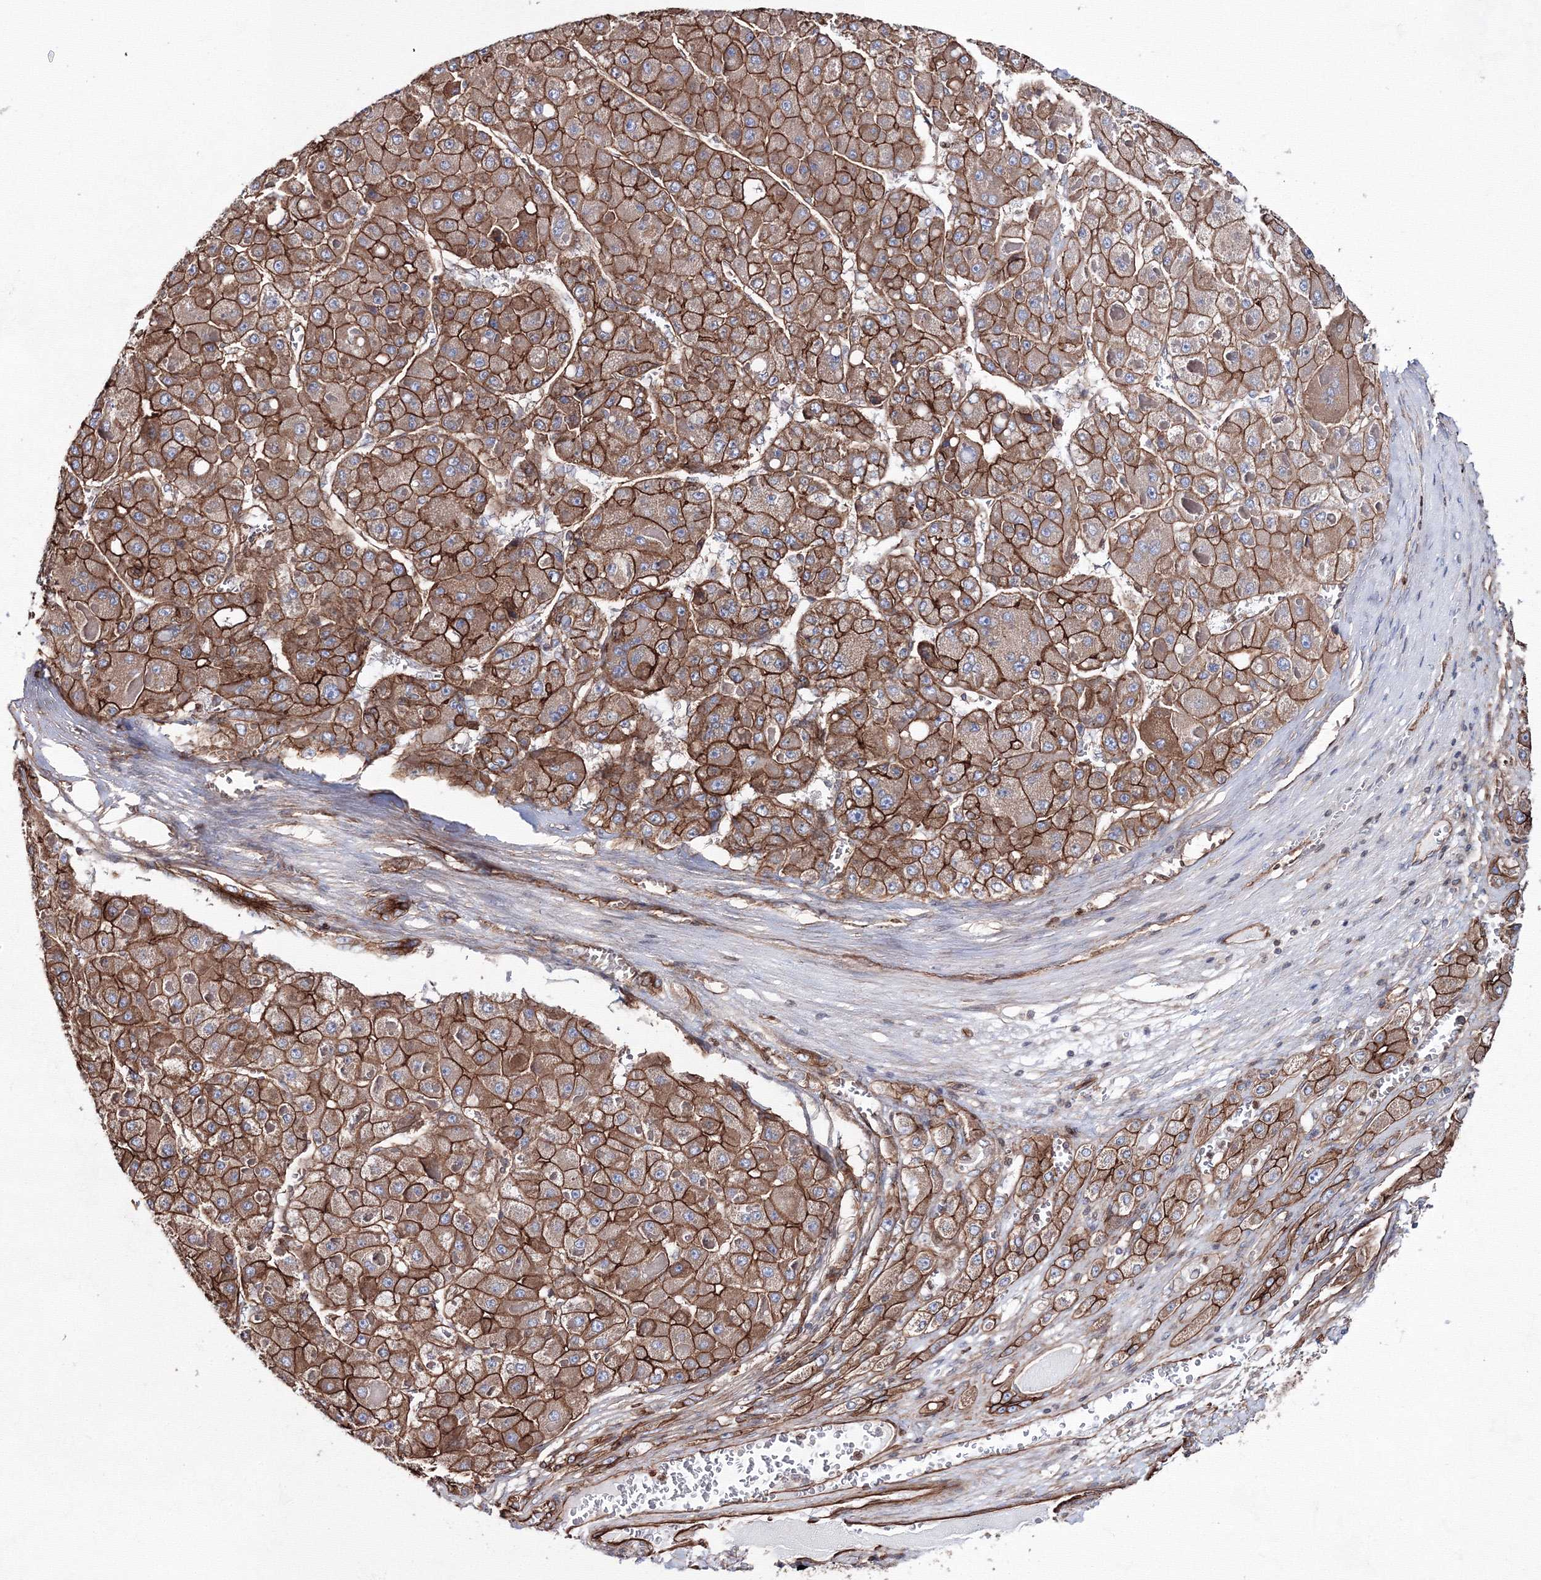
{"staining": {"intensity": "strong", "quantity": ">75%", "location": "cytoplasmic/membranous"}, "tissue": "liver cancer", "cell_type": "Tumor cells", "image_type": "cancer", "snomed": [{"axis": "morphology", "description": "Carcinoma, Hepatocellular, NOS"}, {"axis": "topography", "description": "Liver"}], "caption": "DAB (3,3'-diaminobenzidine) immunohistochemical staining of human liver cancer (hepatocellular carcinoma) exhibits strong cytoplasmic/membranous protein staining in about >75% of tumor cells.", "gene": "ANKRD37", "patient": {"sex": "female", "age": 73}}